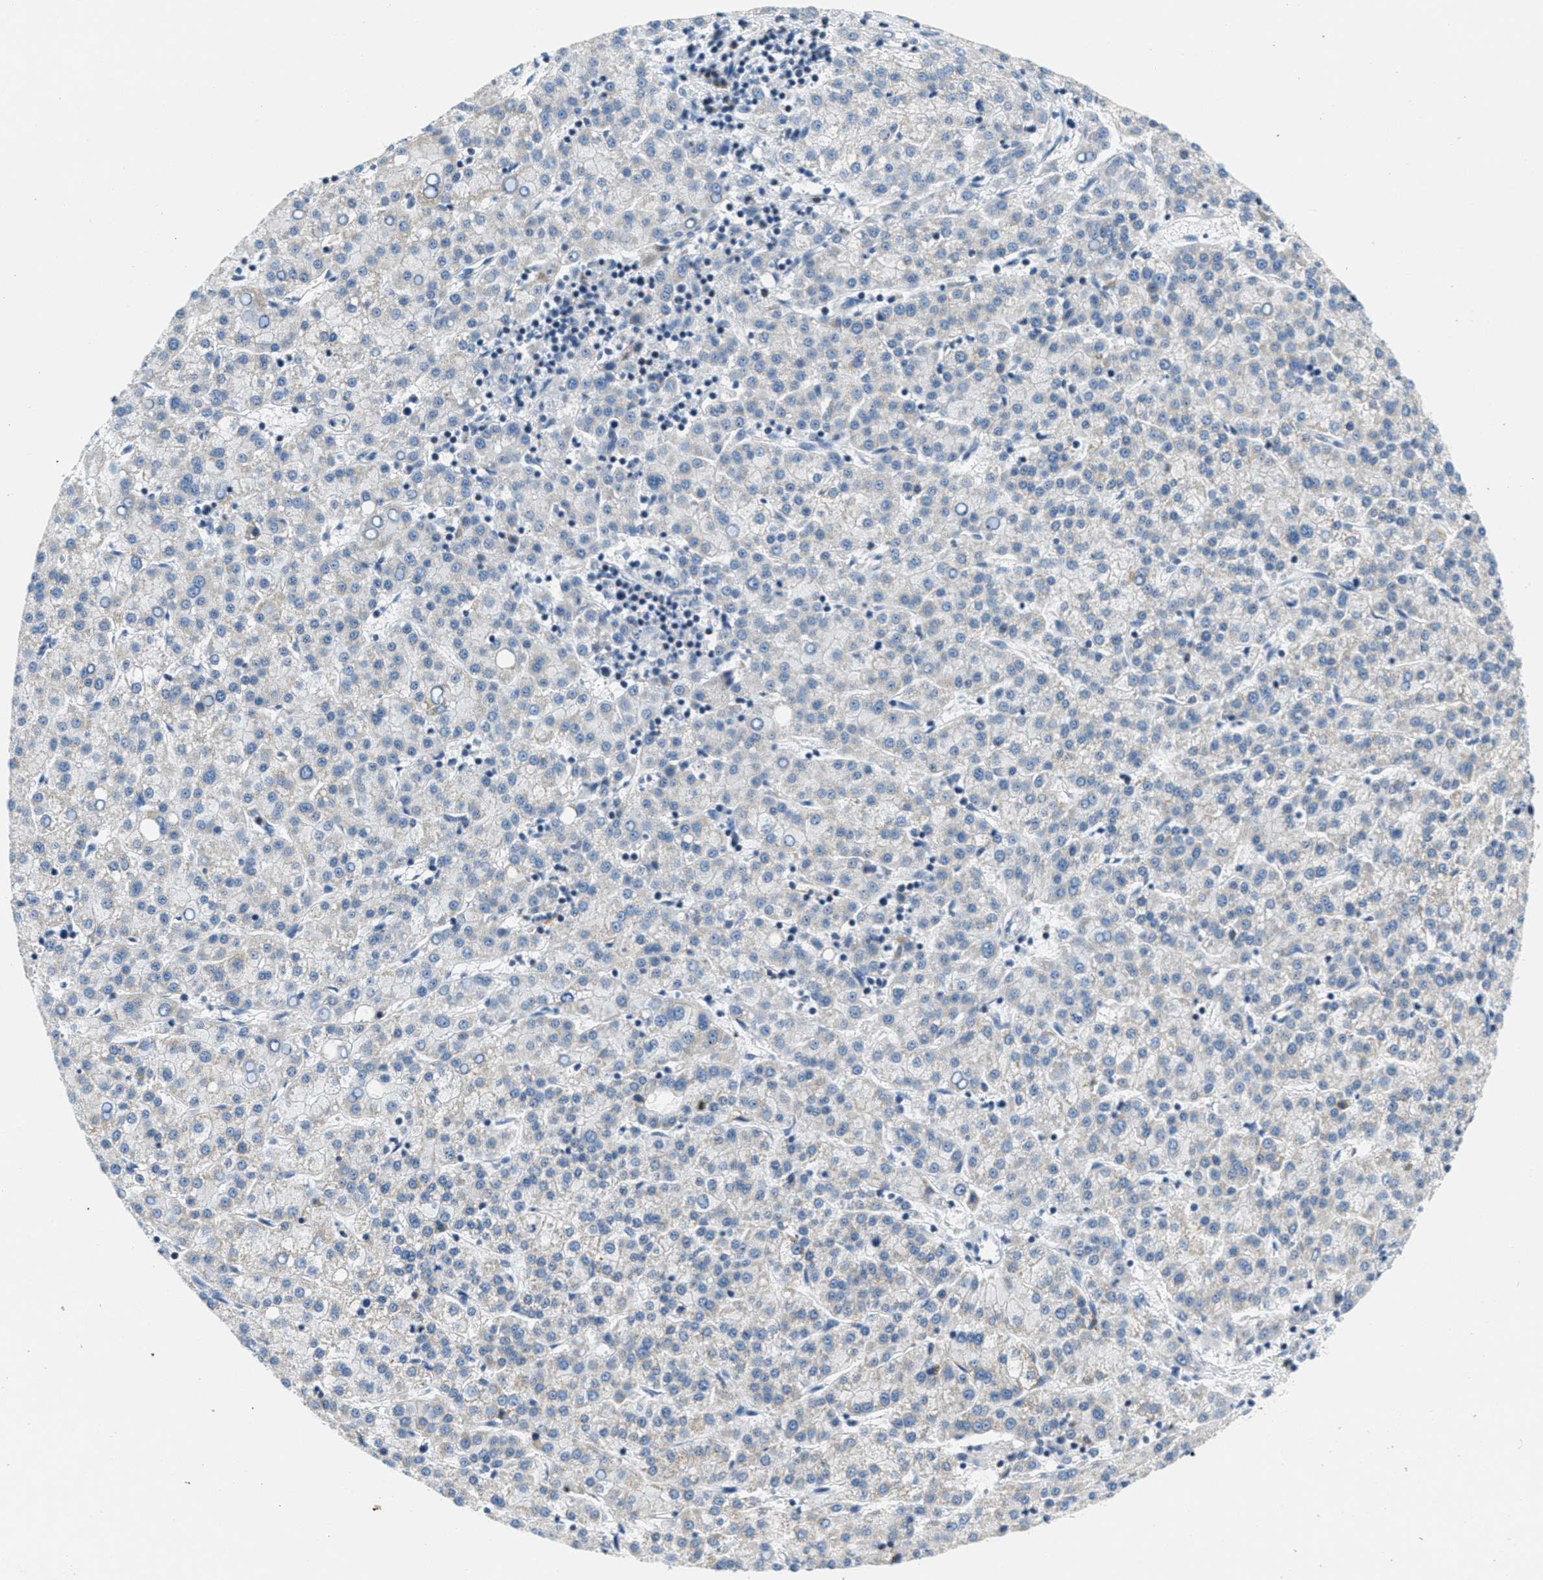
{"staining": {"intensity": "negative", "quantity": "none", "location": "none"}, "tissue": "liver cancer", "cell_type": "Tumor cells", "image_type": "cancer", "snomed": [{"axis": "morphology", "description": "Carcinoma, Hepatocellular, NOS"}, {"axis": "topography", "description": "Liver"}], "caption": "IHC photomicrograph of hepatocellular carcinoma (liver) stained for a protein (brown), which displays no positivity in tumor cells.", "gene": "CA4", "patient": {"sex": "female", "age": 58}}